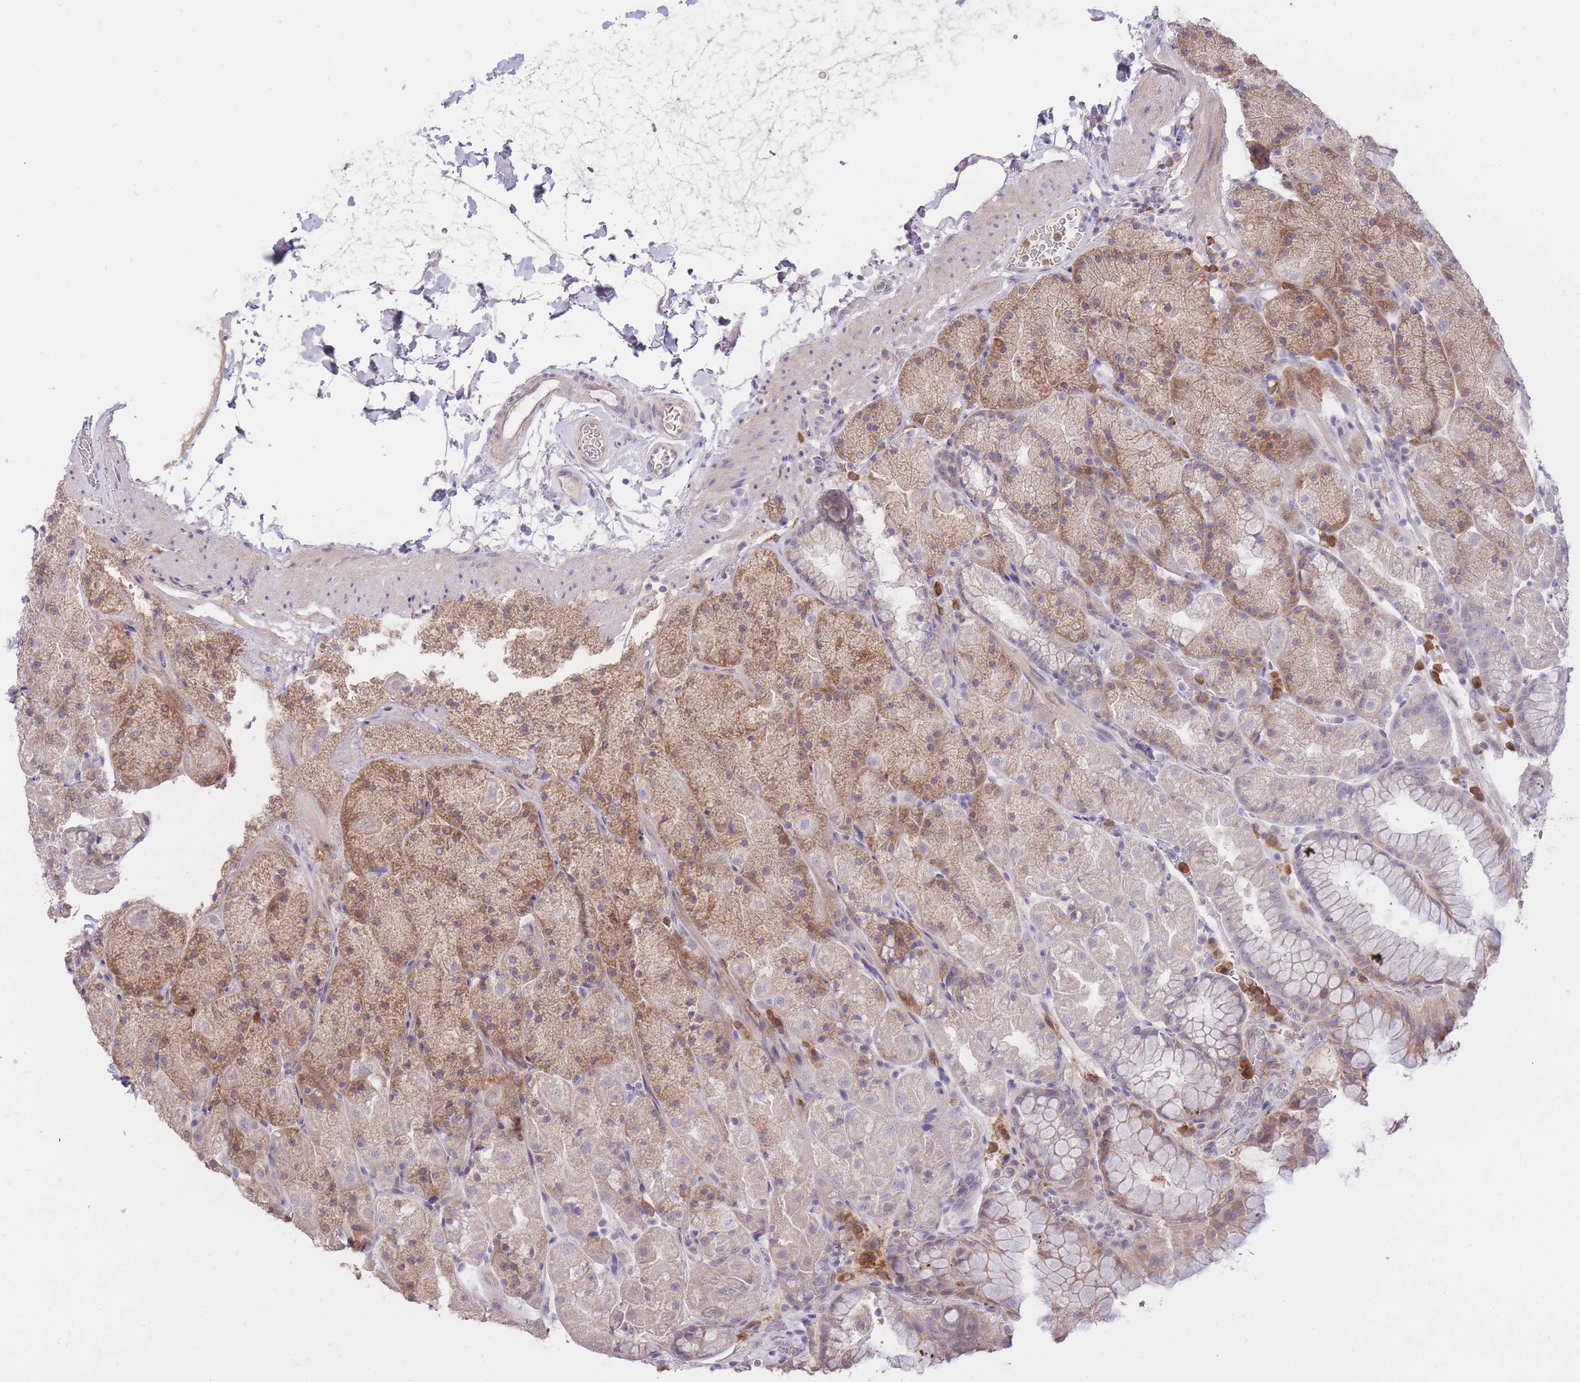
{"staining": {"intensity": "moderate", "quantity": "25%-75%", "location": "cytoplasmic/membranous"}, "tissue": "stomach", "cell_type": "Glandular cells", "image_type": "normal", "snomed": [{"axis": "morphology", "description": "Normal tissue, NOS"}, {"axis": "topography", "description": "Stomach, upper"}, {"axis": "topography", "description": "Stomach, lower"}], "caption": "Moderate cytoplasmic/membranous expression is present in about 25%-75% of glandular cells in unremarkable stomach. The staining is performed using DAB brown chromogen to label protein expression. The nuclei are counter-stained blue using hematoxylin.", "gene": "FRG2B", "patient": {"sex": "male", "age": 67}}